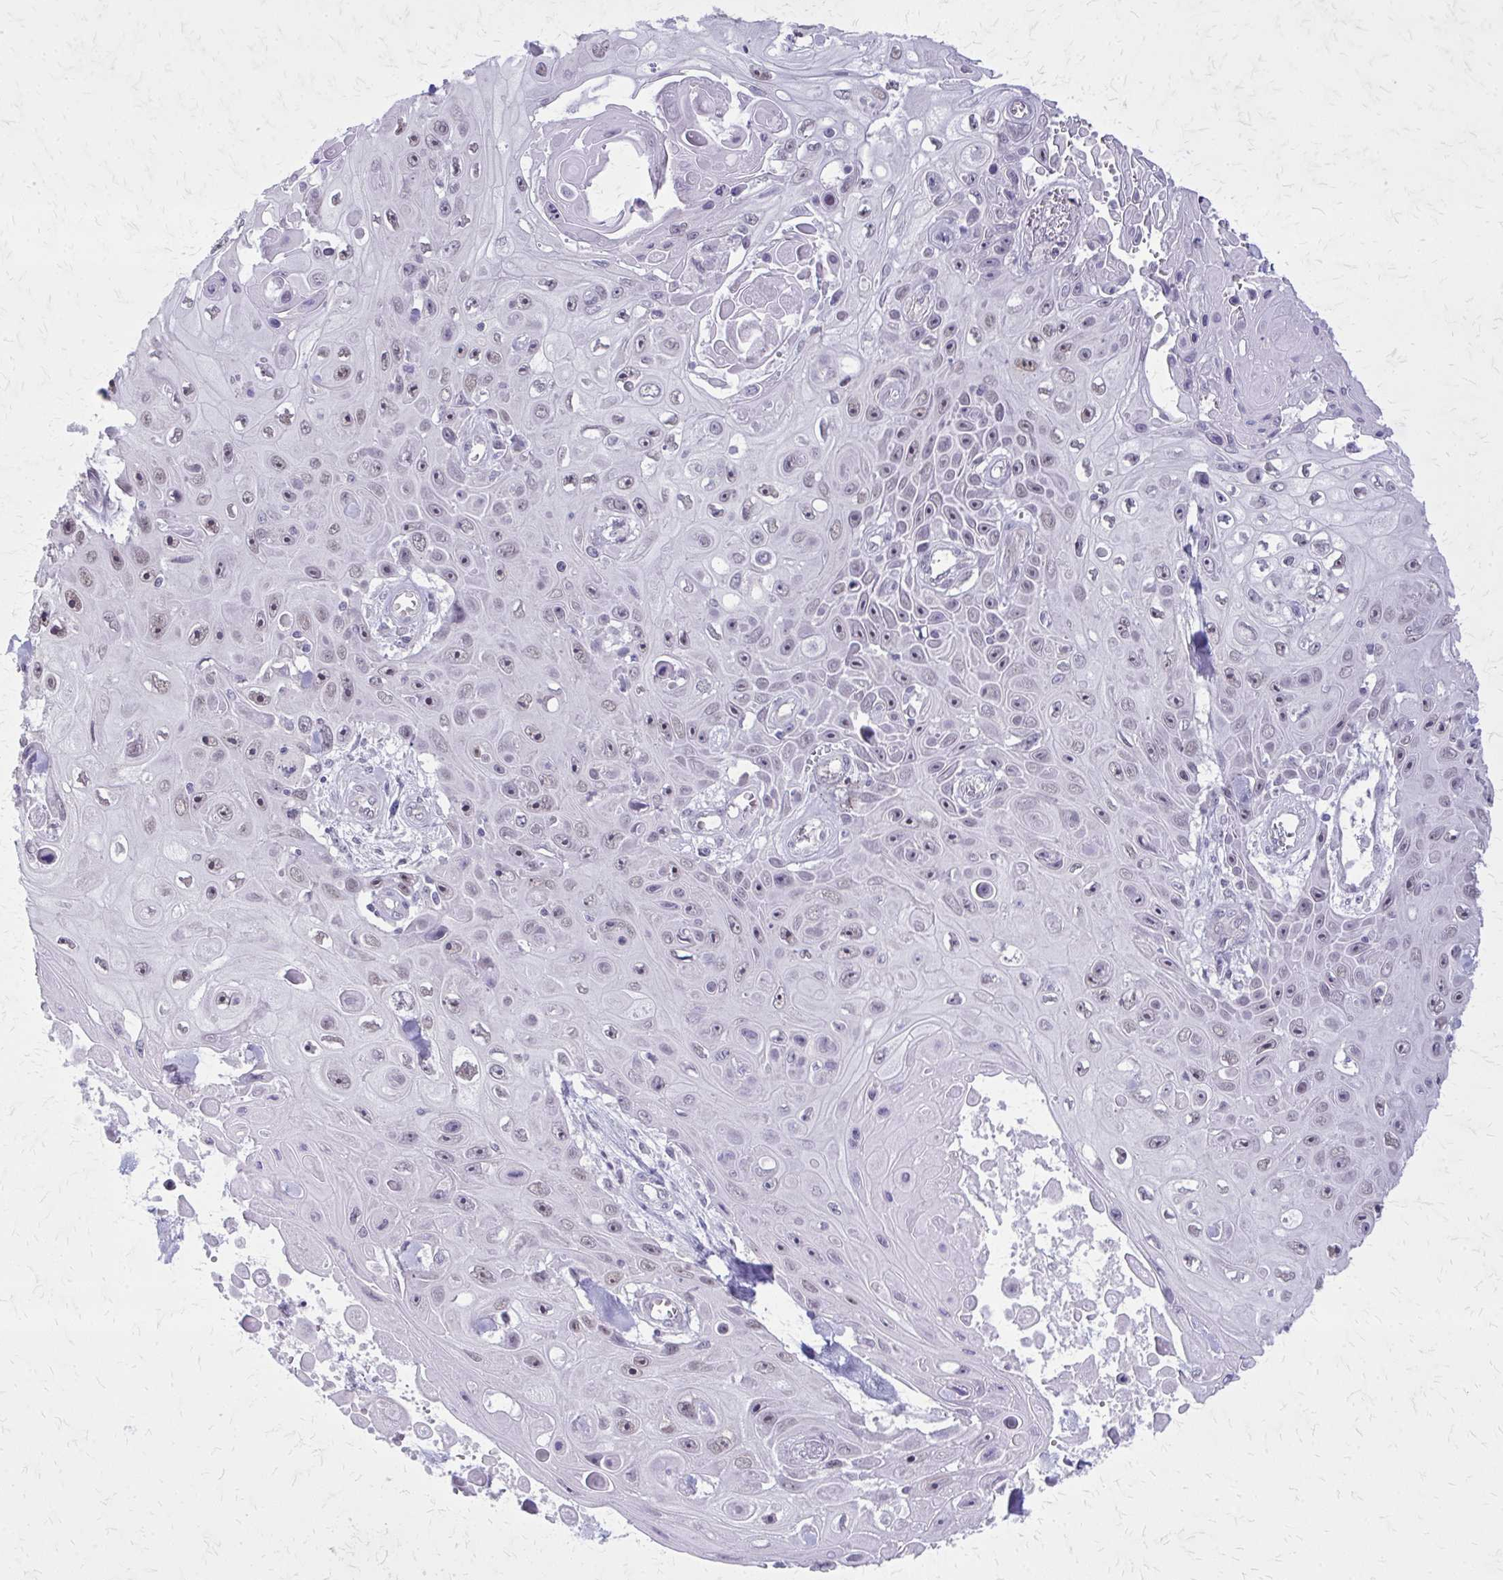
{"staining": {"intensity": "weak", "quantity": "<25%", "location": "nuclear"}, "tissue": "skin cancer", "cell_type": "Tumor cells", "image_type": "cancer", "snomed": [{"axis": "morphology", "description": "Squamous cell carcinoma, NOS"}, {"axis": "topography", "description": "Skin"}], "caption": "High magnification brightfield microscopy of skin squamous cell carcinoma stained with DAB (brown) and counterstained with hematoxylin (blue): tumor cells show no significant expression.", "gene": "PLCB1", "patient": {"sex": "male", "age": 82}}